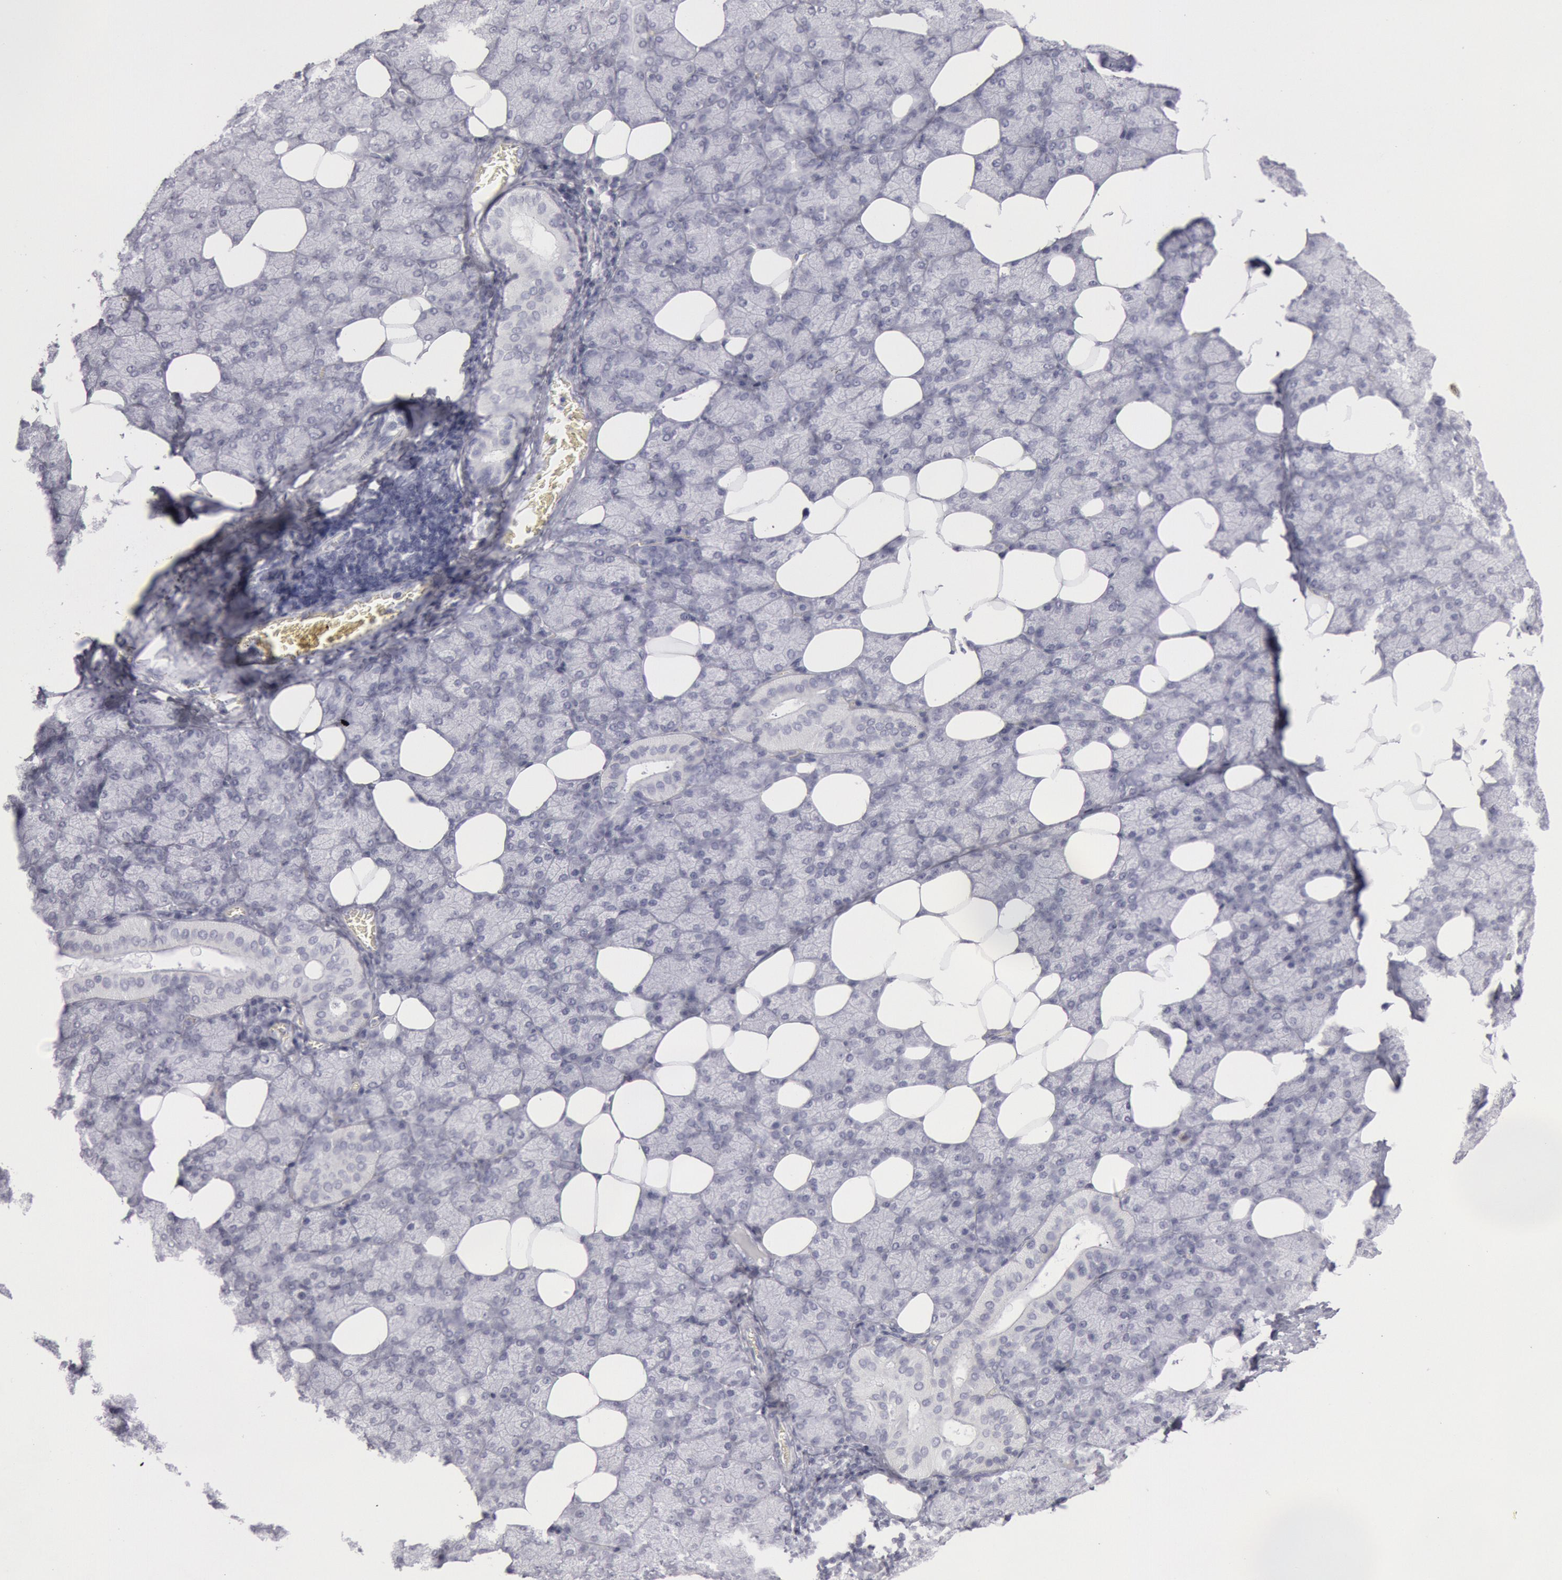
{"staining": {"intensity": "negative", "quantity": "none", "location": "none"}, "tissue": "salivary gland", "cell_type": "Glandular cells", "image_type": "normal", "snomed": [{"axis": "morphology", "description": "Normal tissue, NOS"}, {"axis": "topography", "description": "Lymph node"}, {"axis": "topography", "description": "Salivary gland"}], "caption": "Salivary gland stained for a protein using immunohistochemistry displays no expression glandular cells.", "gene": "KRT16", "patient": {"sex": "male", "age": 8}}